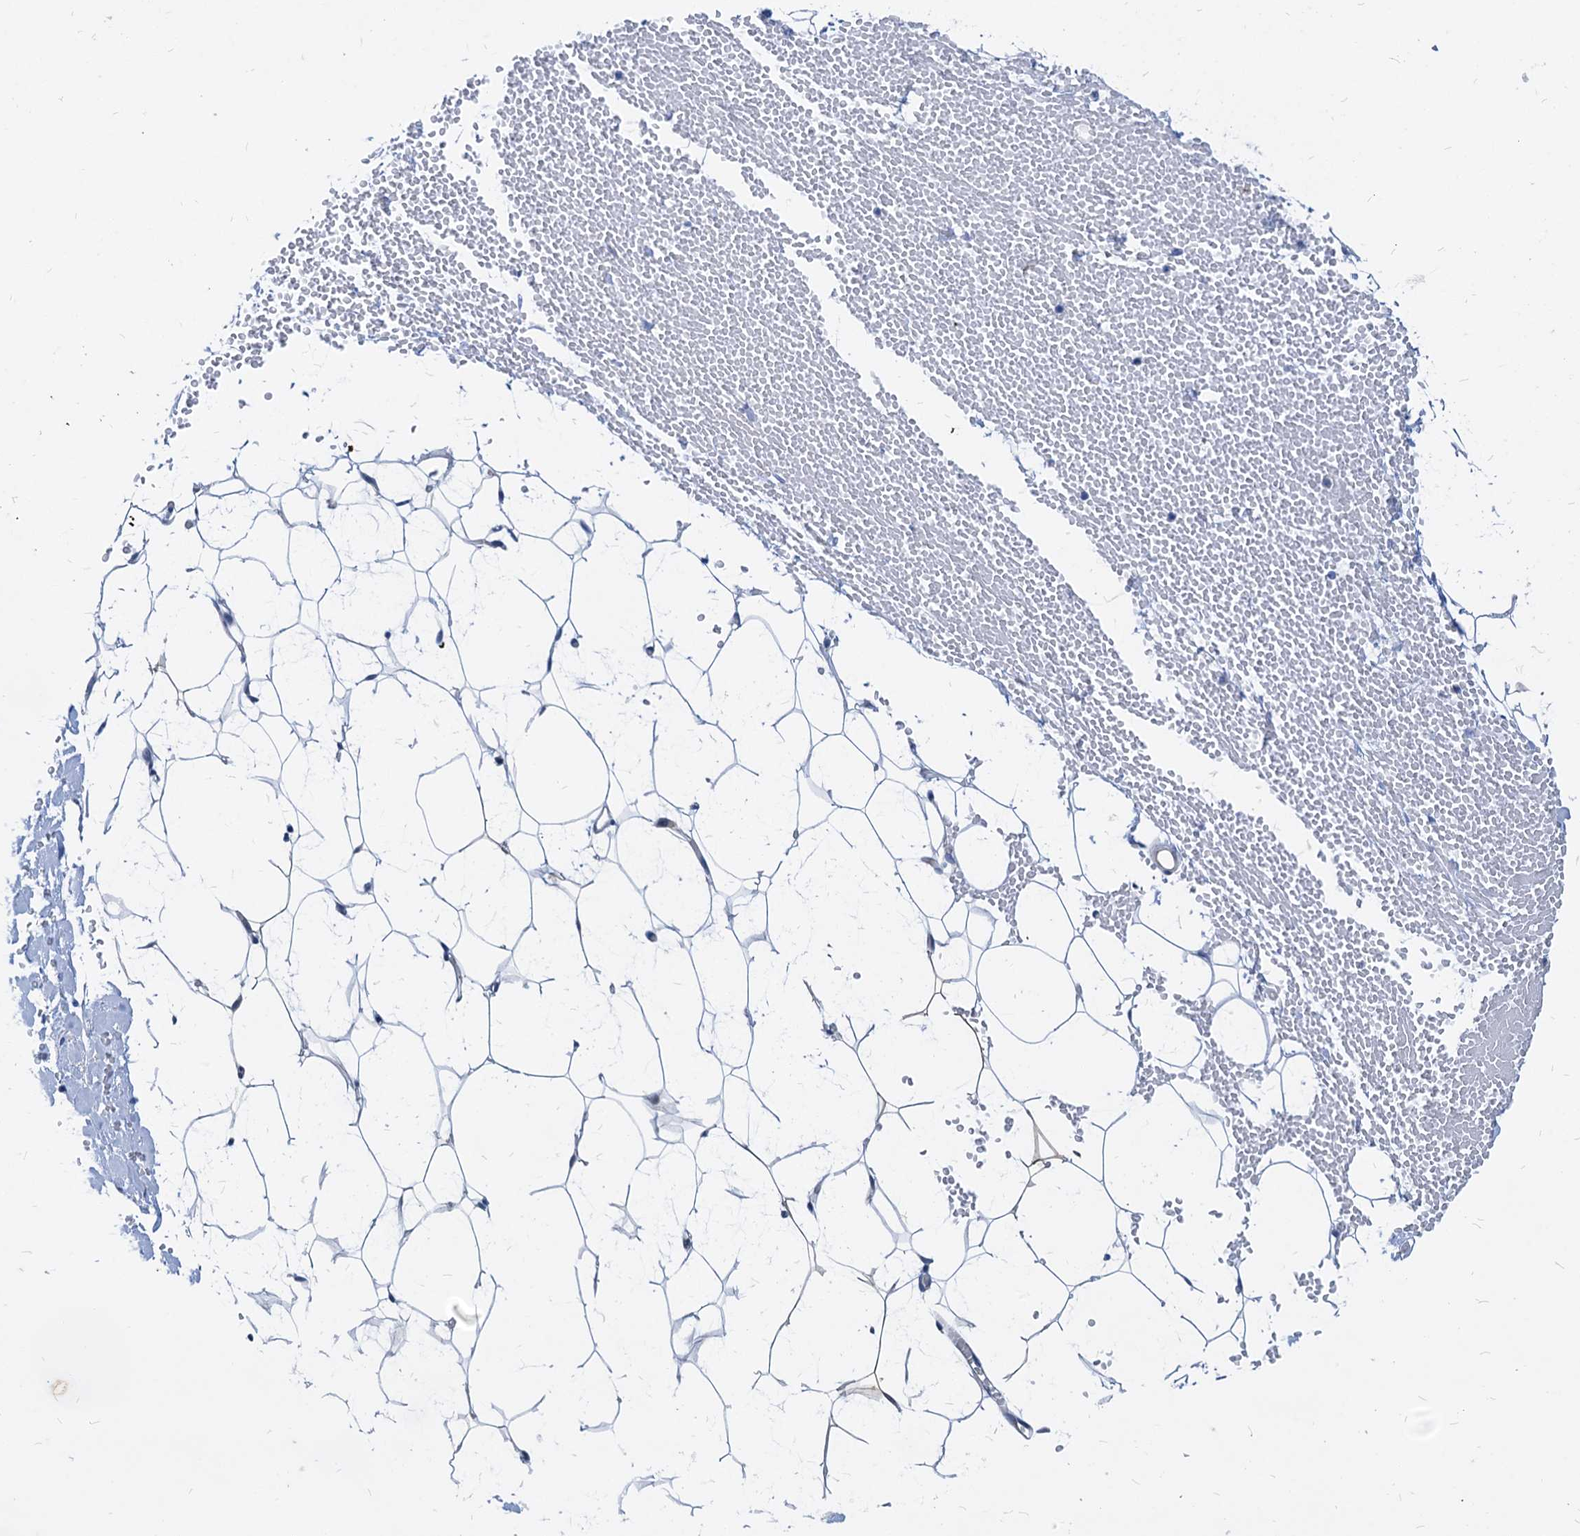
{"staining": {"intensity": "negative", "quantity": "none", "location": "none"}, "tissue": "adipose tissue", "cell_type": "Adipocytes", "image_type": "normal", "snomed": [{"axis": "morphology", "description": "Normal tissue, NOS"}, {"axis": "topography", "description": "Breast"}], "caption": "An image of adipose tissue stained for a protein exhibits no brown staining in adipocytes. (Brightfield microscopy of DAB (3,3'-diaminobenzidine) immunohistochemistry at high magnification).", "gene": "HSF2", "patient": {"sex": "female", "age": 23}}